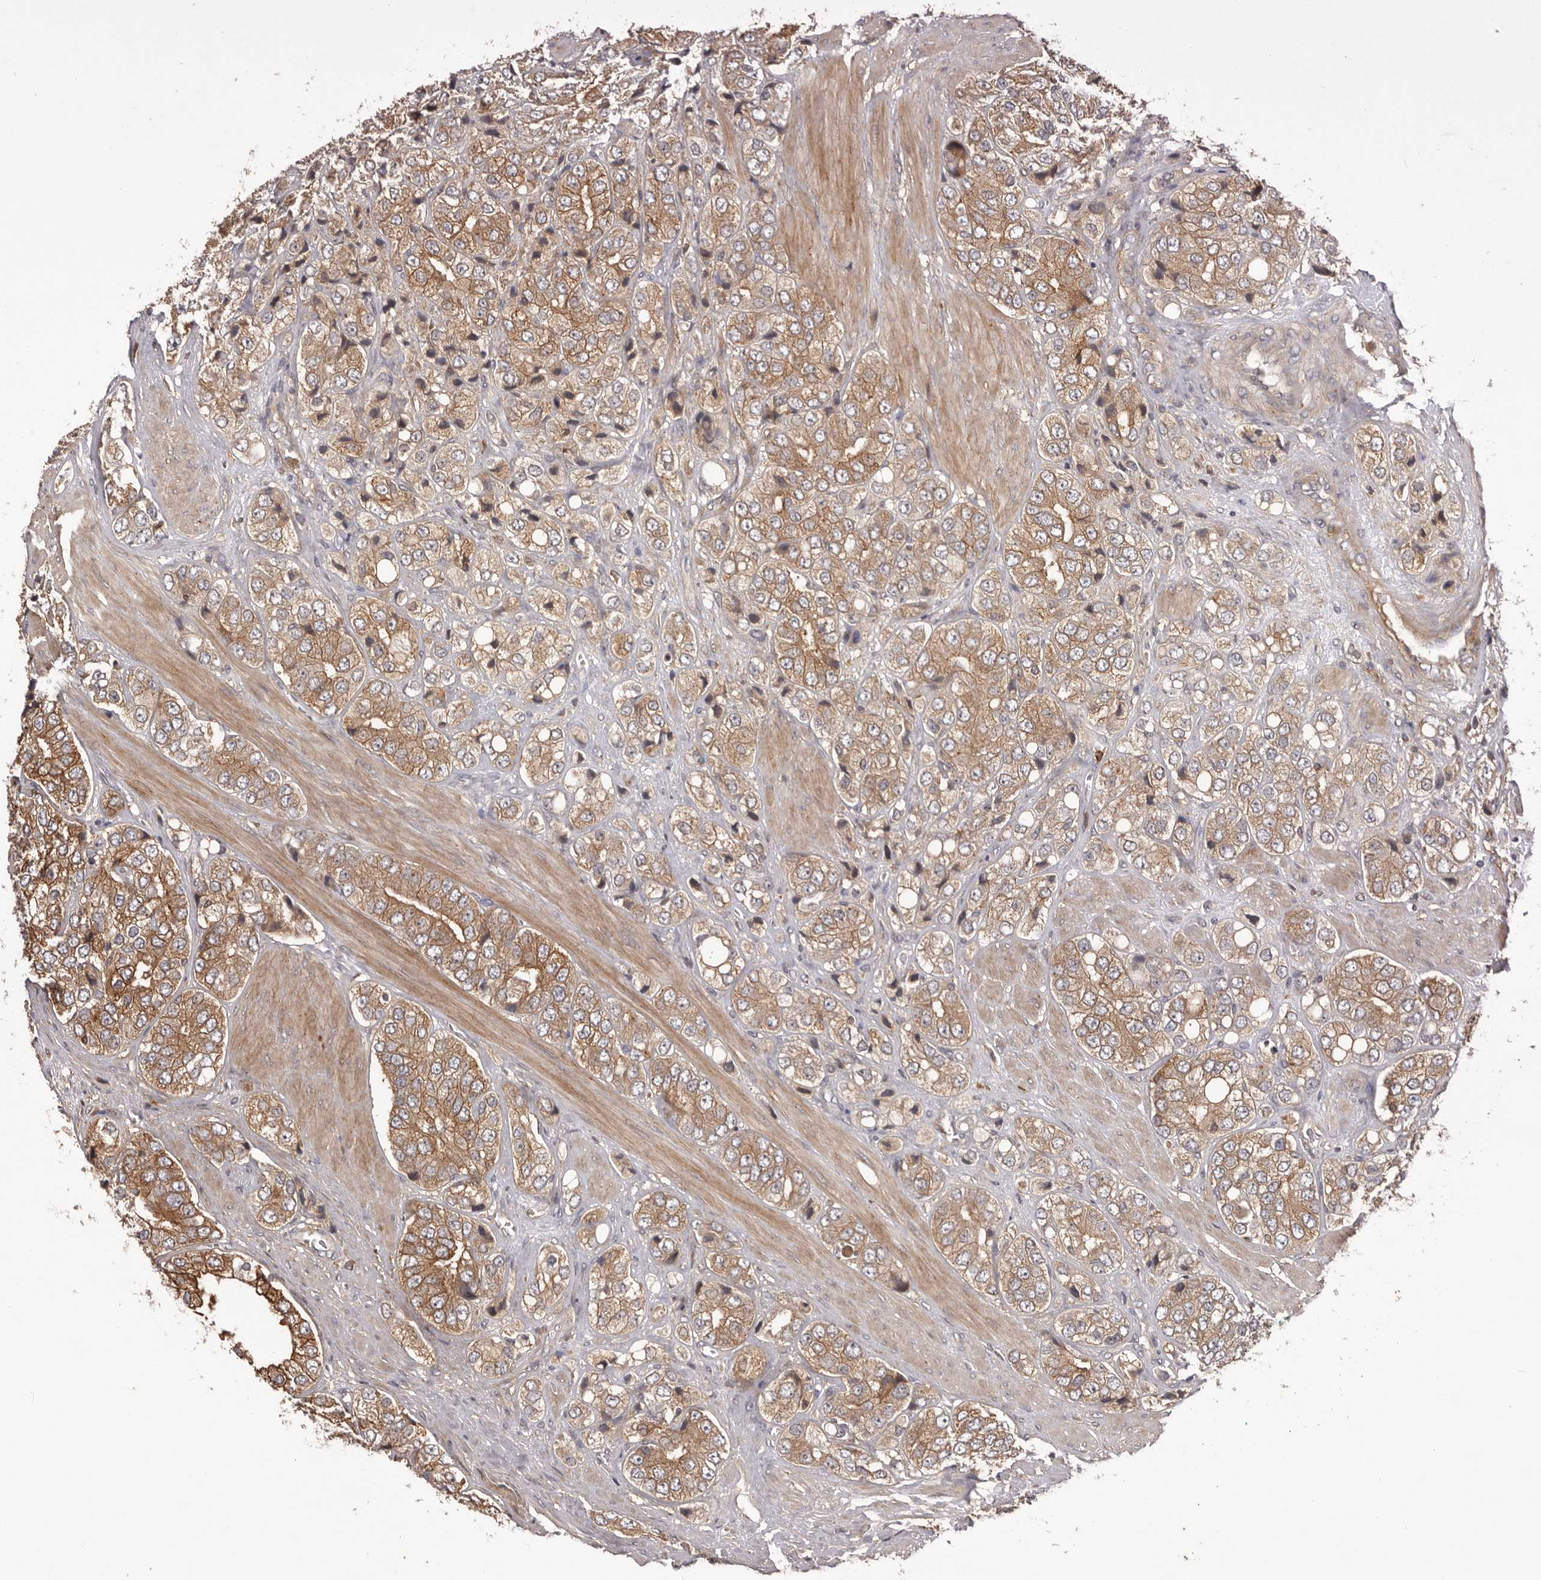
{"staining": {"intensity": "moderate", "quantity": ">75%", "location": "cytoplasmic/membranous"}, "tissue": "prostate cancer", "cell_type": "Tumor cells", "image_type": "cancer", "snomed": [{"axis": "morphology", "description": "Adenocarcinoma, High grade"}, {"axis": "topography", "description": "Prostate"}], "caption": "DAB immunohistochemical staining of human prostate high-grade adenocarcinoma displays moderate cytoplasmic/membranous protein staining in about >75% of tumor cells.", "gene": "GLIPR2", "patient": {"sex": "male", "age": 50}}